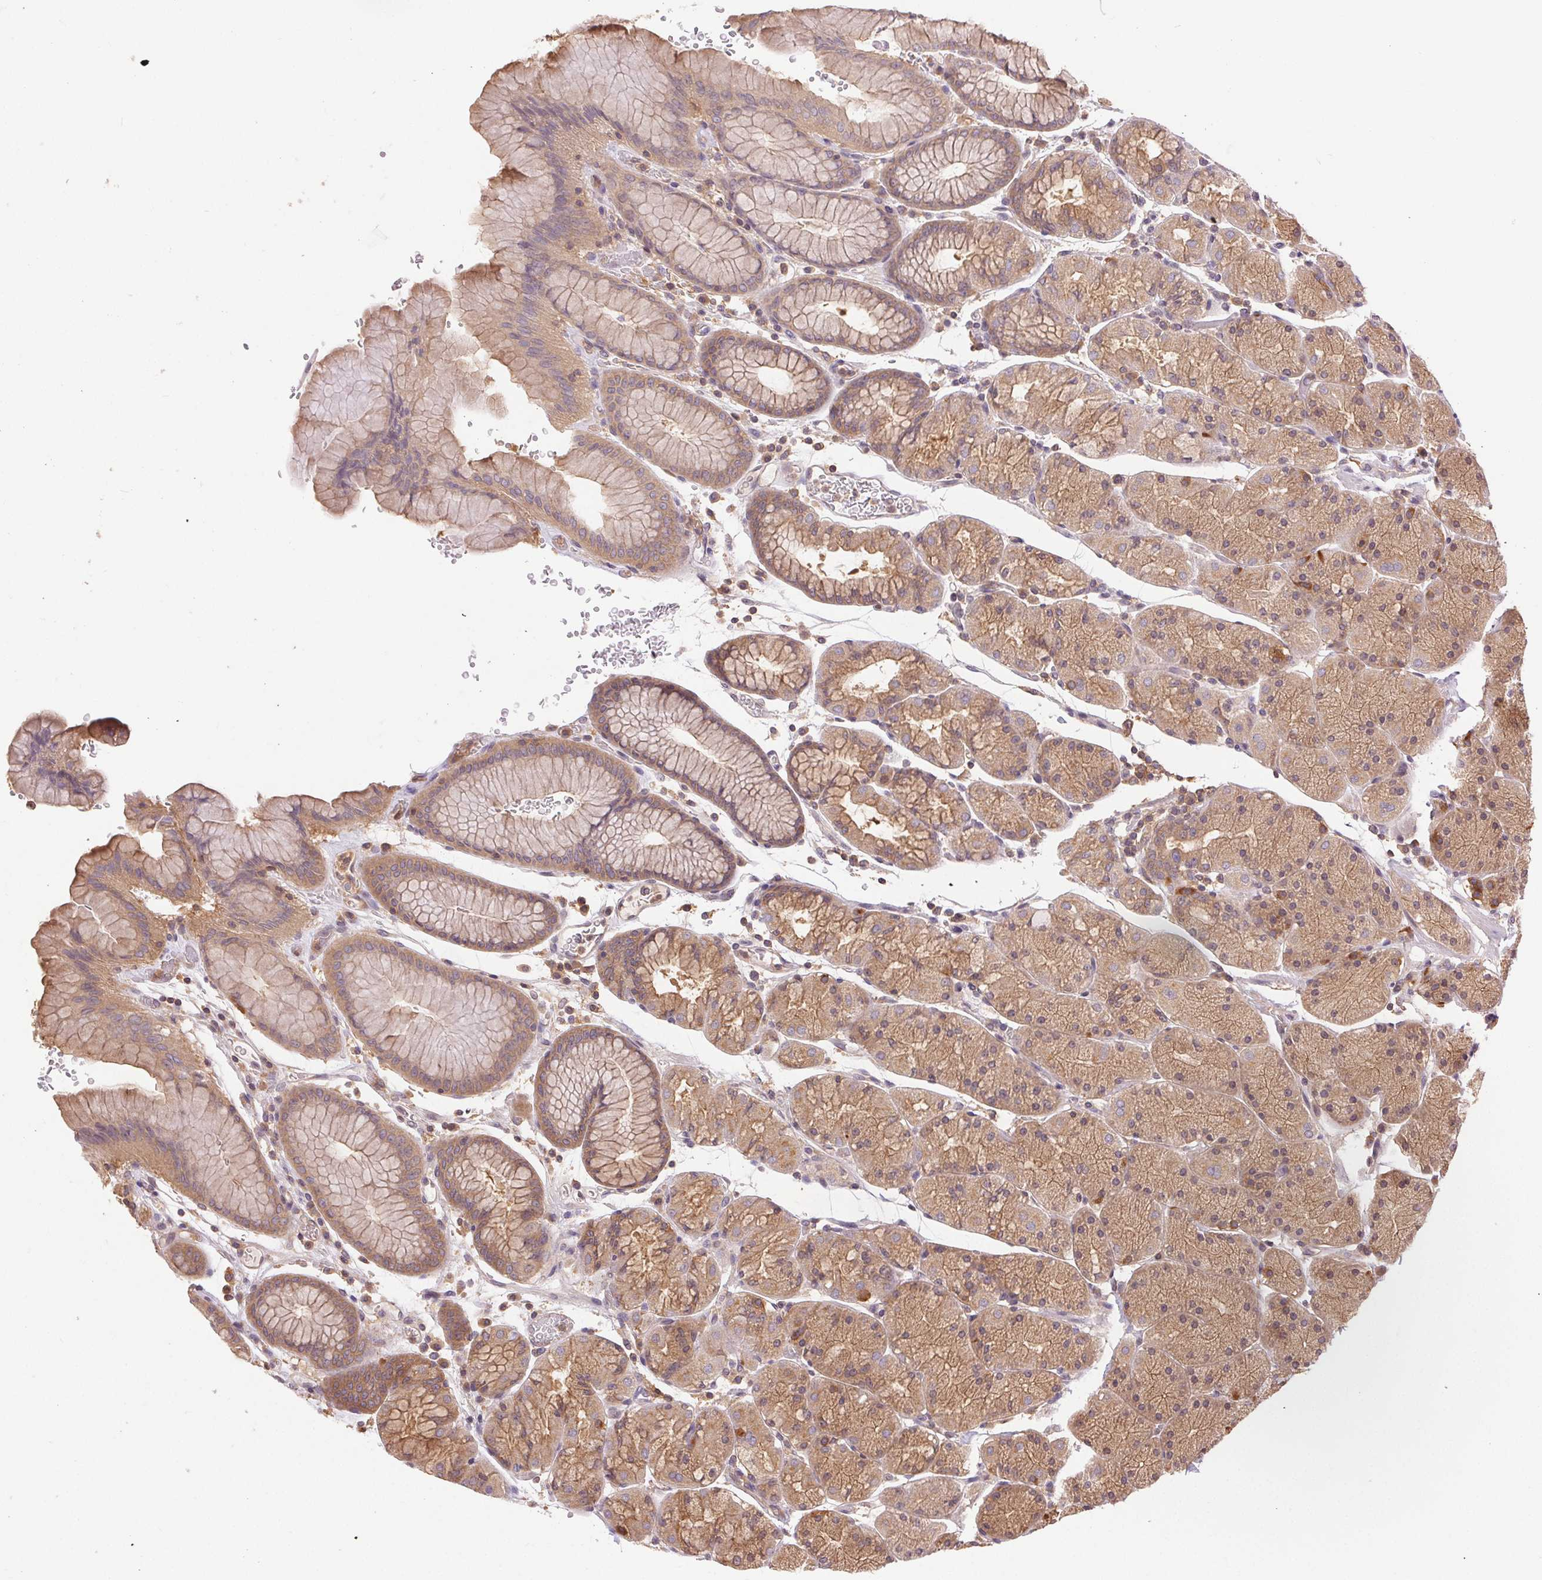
{"staining": {"intensity": "moderate", "quantity": ">75%", "location": "cytoplasmic/membranous"}, "tissue": "stomach", "cell_type": "Glandular cells", "image_type": "normal", "snomed": [{"axis": "morphology", "description": "Normal tissue, NOS"}, {"axis": "topography", "description": "Stomach, upper"}, {"axis": "topography", "description": "Stomach"}], "caption": "Brown immunohistochemical staining in normal stomach exhibits moderate cytoplasmic/membranous expression in approximately >75% of glandular cells. (brown staining indicates protein expression, while blue staining denotes nuclei).", "gene": "GDI1", "patient": {"sex": "male", "age": 76}}